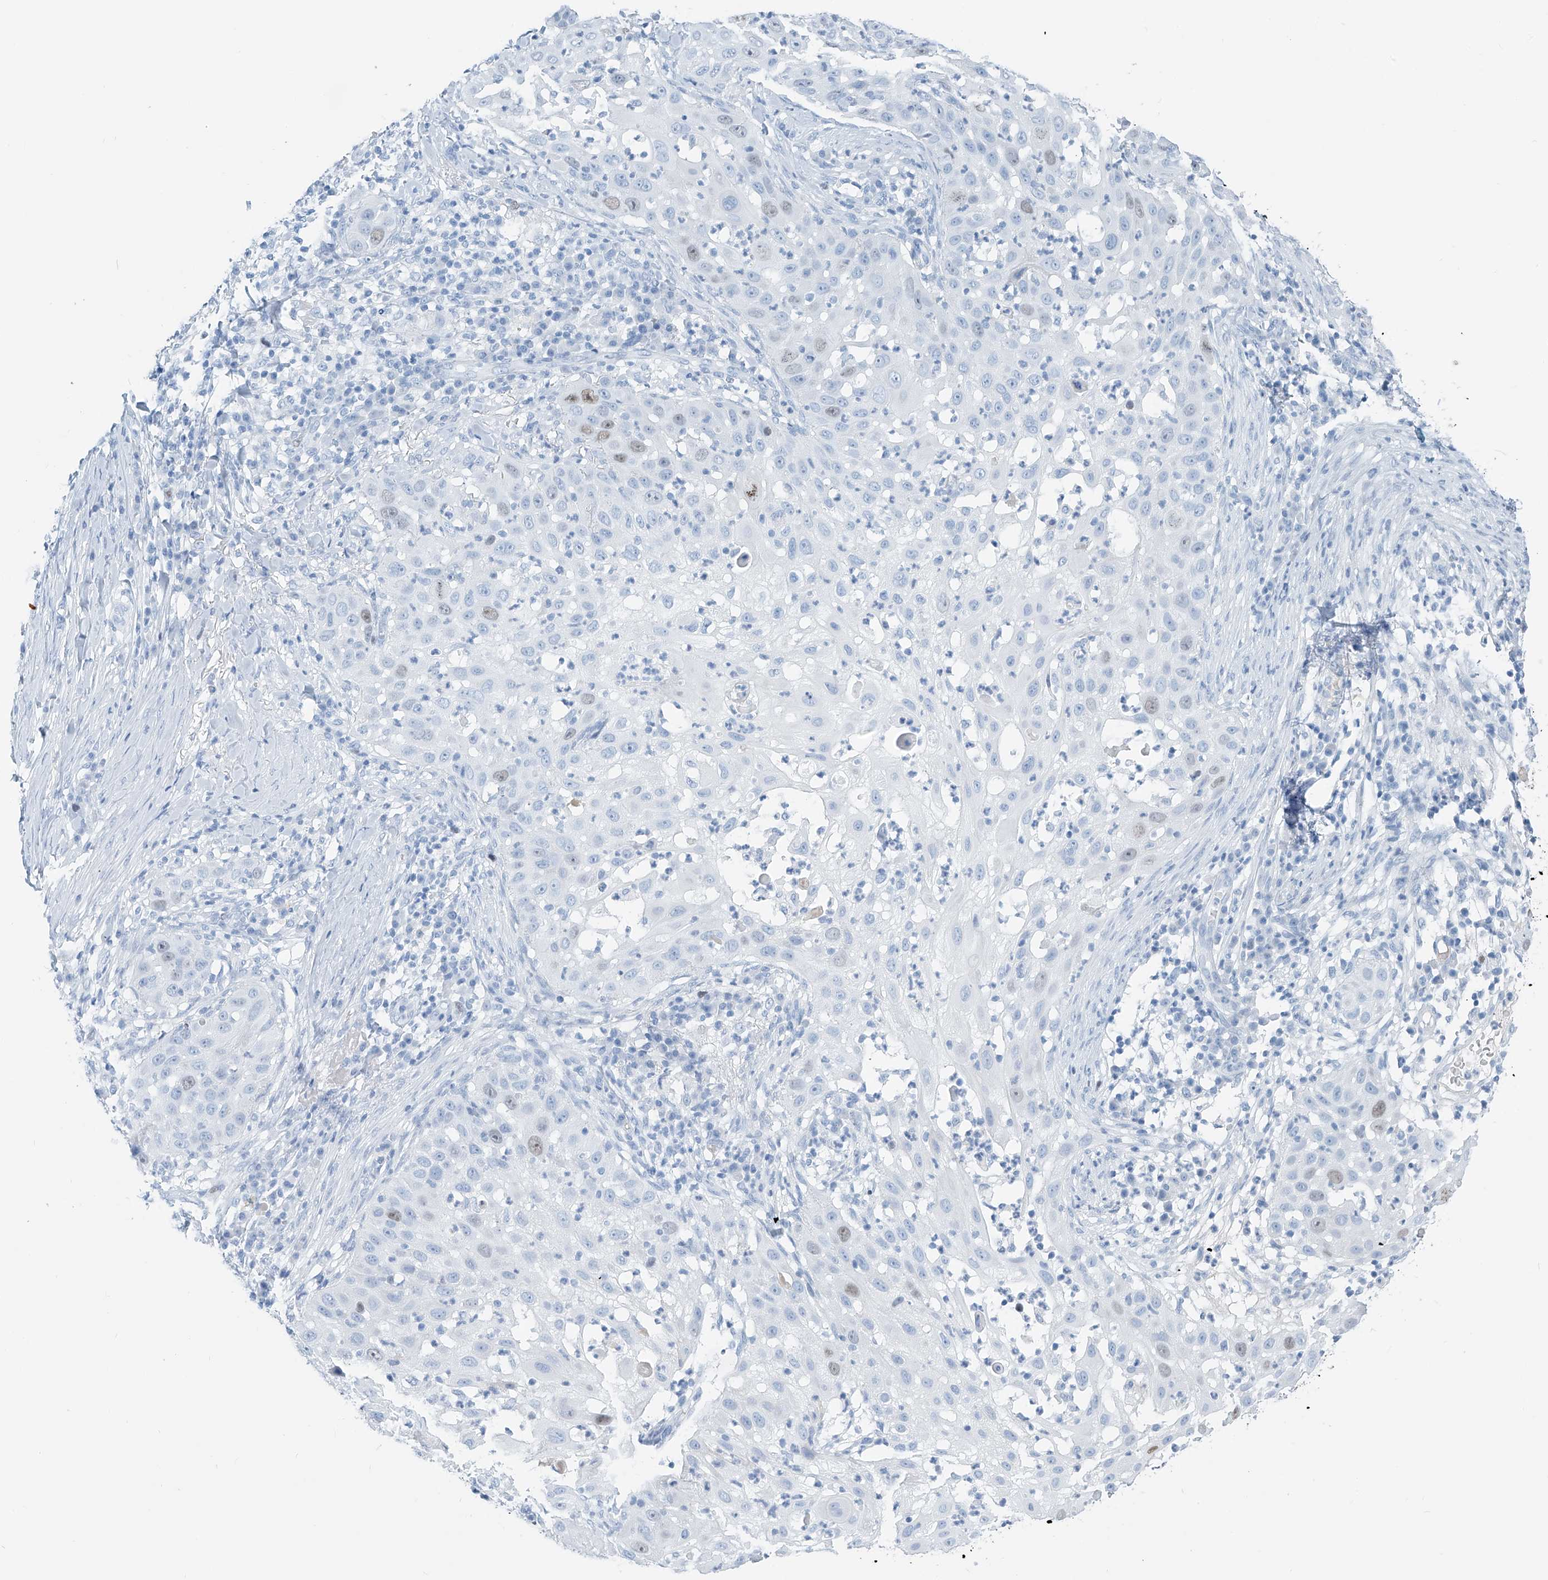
{"staining": {"intensity": "moderate", "quantity": "<25%", "location": "nuclear"}, "tissue": "skin cancer", "cell_type": "Tumor cells", "image_type": "cancer", "snomed": [{"axis": "morphology", "description": "Squamous cell carcinoma, NOS"}, {"axis": "topography", "description": "Skin"}], "caption": "Approximately <25% of tumor cells in skin cancer display moderate nuclear protein expression as visualized by brown immunohistochemical staining.", "gene": "SGO2", "patient": {"sex": "female", "age": 44}}